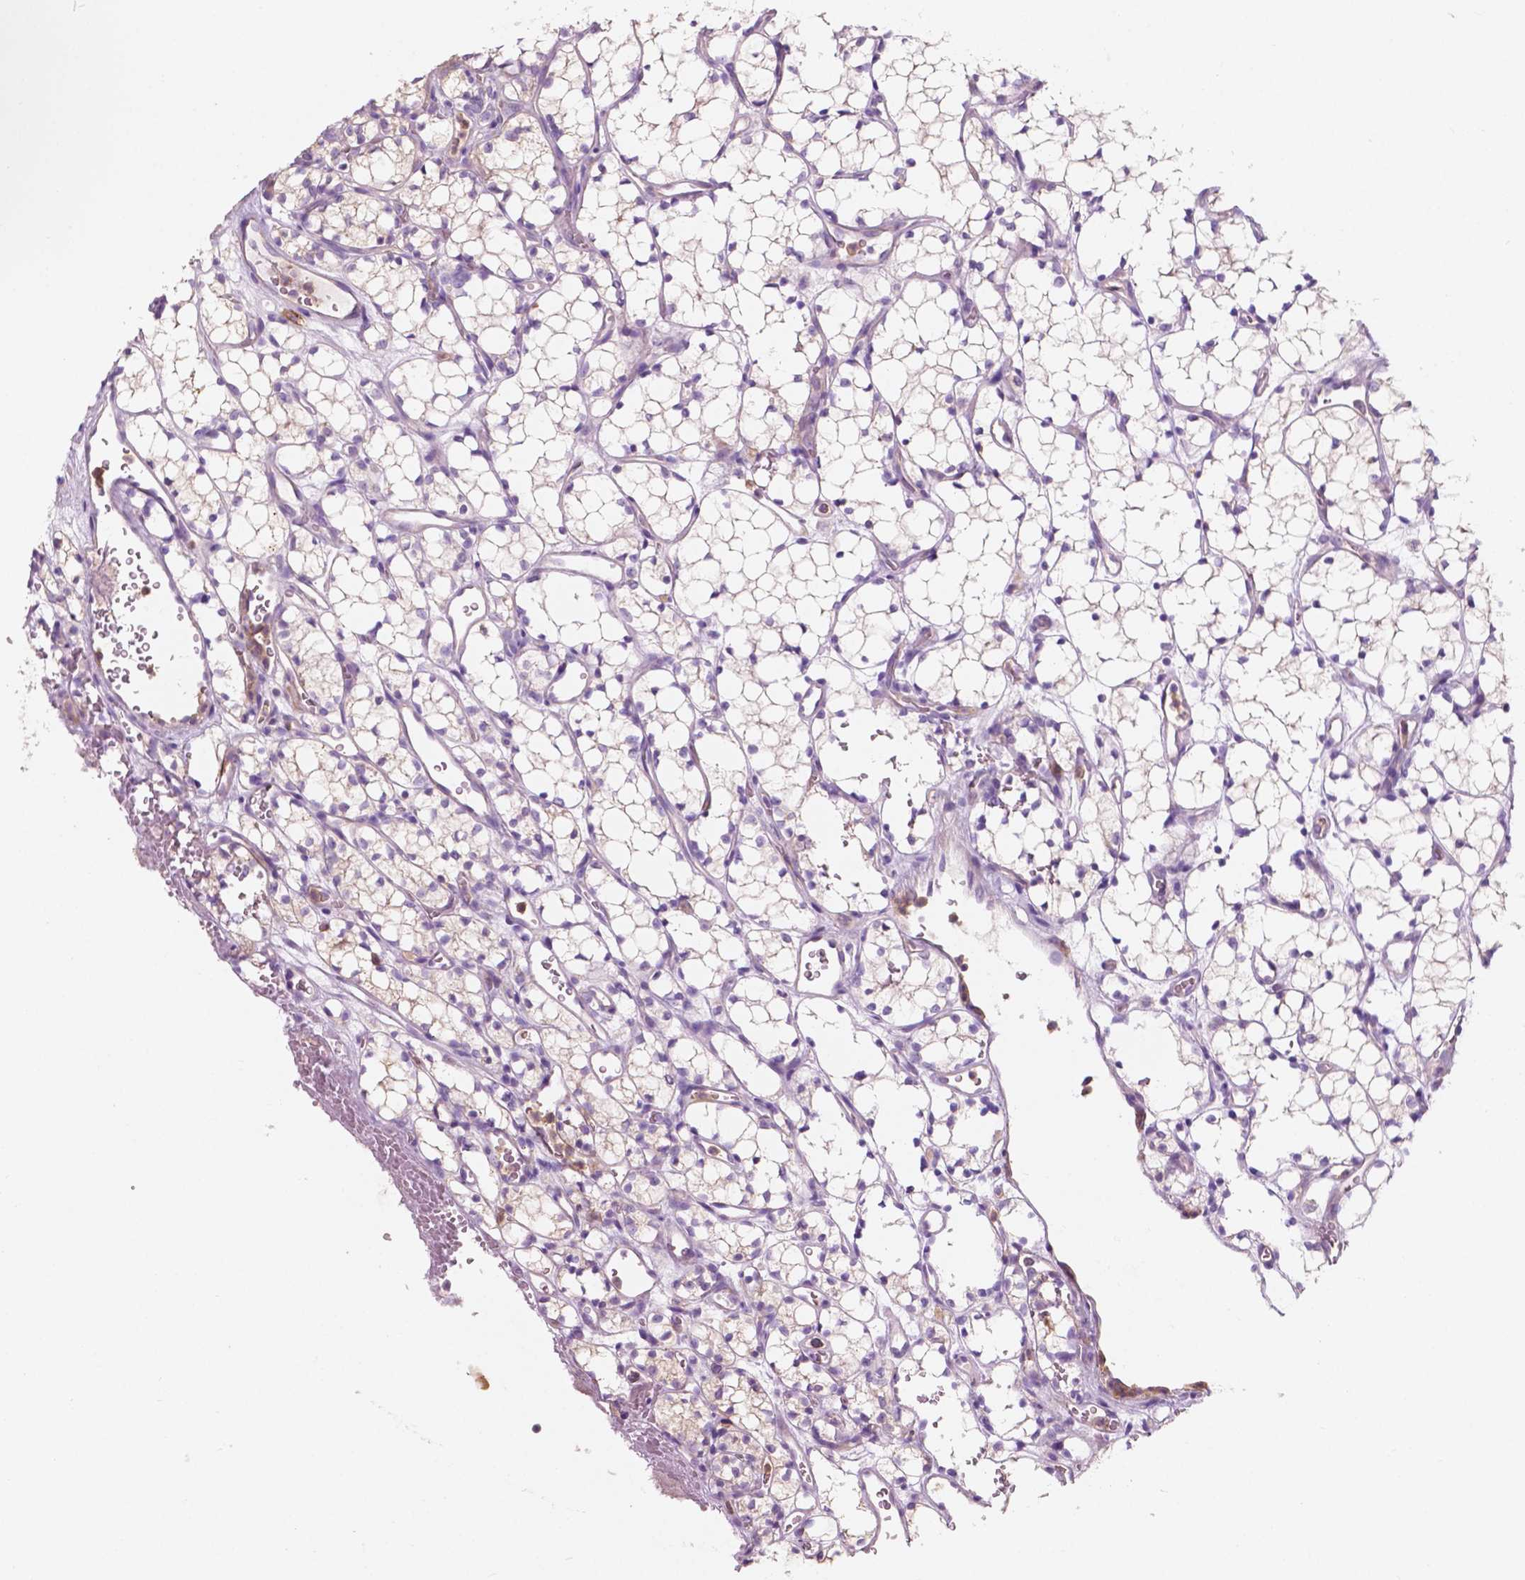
{"staining": {"intensity": "negative", "quantity": "none", "location": "none"}, "tissue": "renal cancer", "cell_type": "Tumor cells", "image_type": "cancer", "snomed": [{"axis": "morphology", "description": "Adenocarcinoma, NOS"}, {"axis": "topography", "description": "Kidney"}], "caption": "This is an immunohistochemistry image of renal cancer (adenocarcinoma). There is no expression in tumor cells.", "gene": "SEMA4A", "patient": {"sex": "female", "age": 69}}